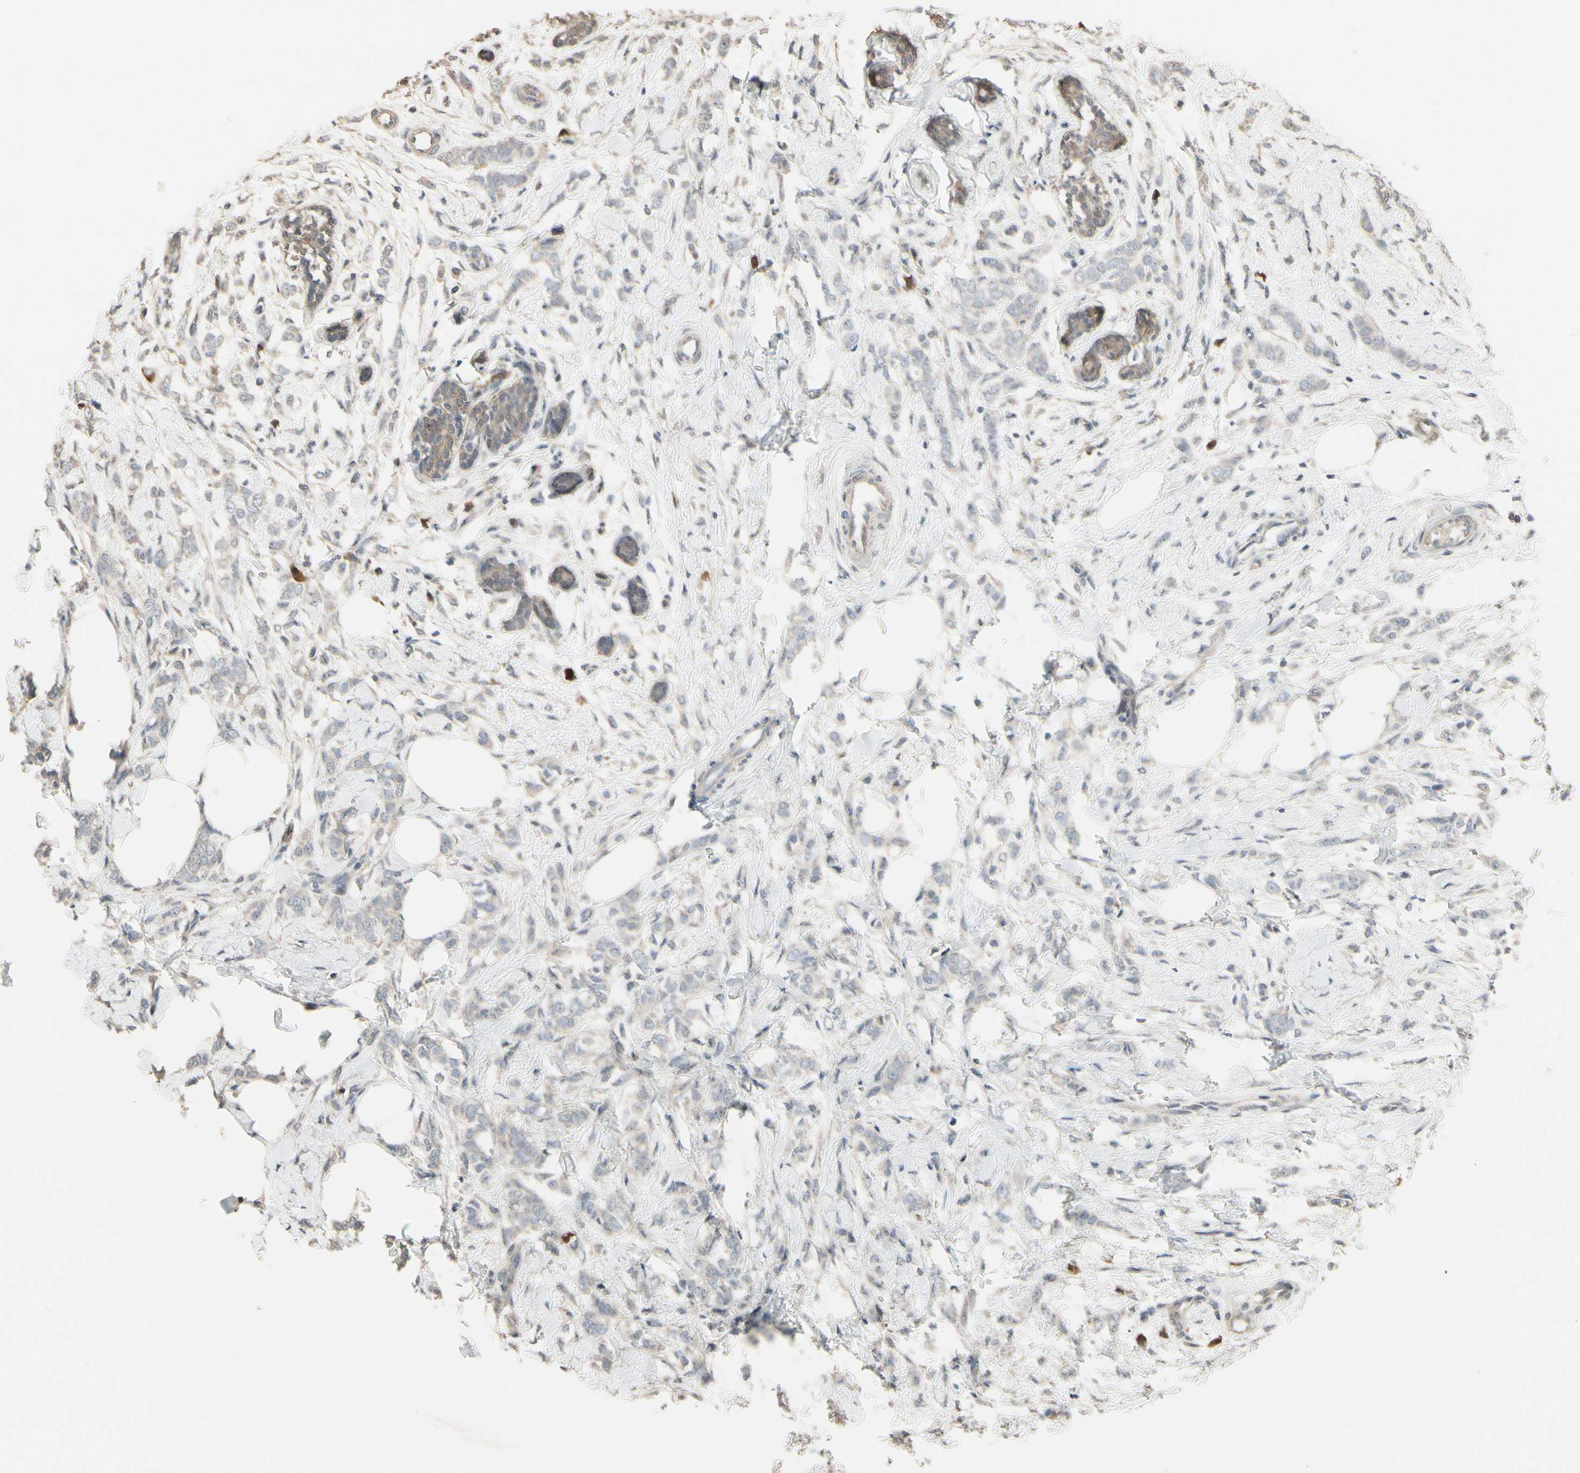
{"staining": {"intensity": "negative", "quantity": "none", "location": "none"}, "tissue": "breast cancer", "cell_type": "Tumor cells", "image_type": "cancer", "snomed": [{"axis": "morphology", "description": "Lobular carcinoma, in situ"}, {"axis": "morphology", "description": "Lobular carcinoma"}, {"axis": "topography", "description": "Breast"}], "caption": "Tumor cells are negative for brown protein staining in breast lobular carcinoma.", "gene": "CSF1R", "patient": {"sex": "female", "age": 41}}